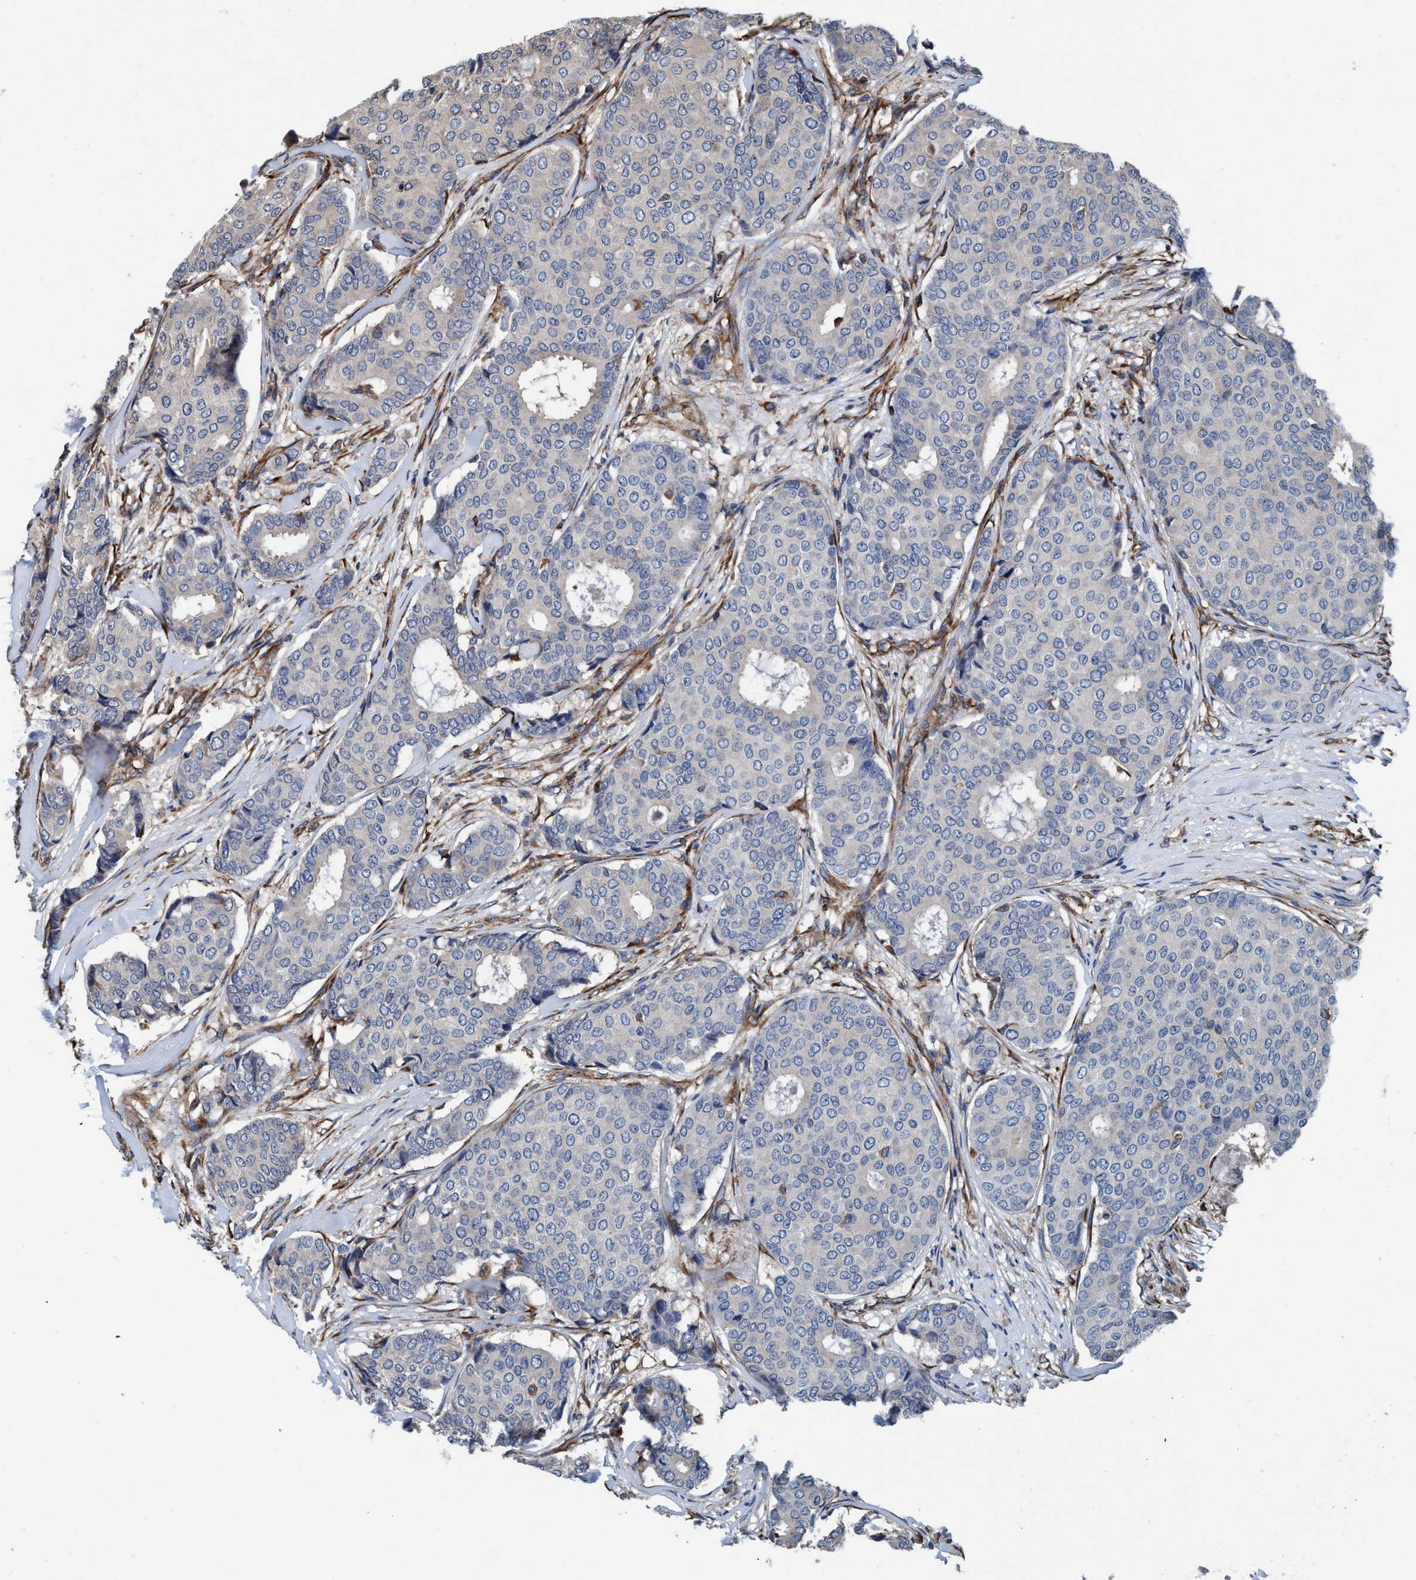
{"staining": {"intensity": "negative", "quantity": "none", "location": "none"}, "tissue": "breast cancer", "cell_type": "Tumor cells", "image_type": "cancer", "snomed": [{"axis": "morphology", "description": "Duct carcinoma"}, {"axis": "topography", "description": "Breast"}], "caption": "This is an immunohistochemistry (IHC) histopathology image of human breast cancer. There is no positivity in tumor cells.", "gene": "ENDOG", "patient": {"sex": "female", "age": 75}}